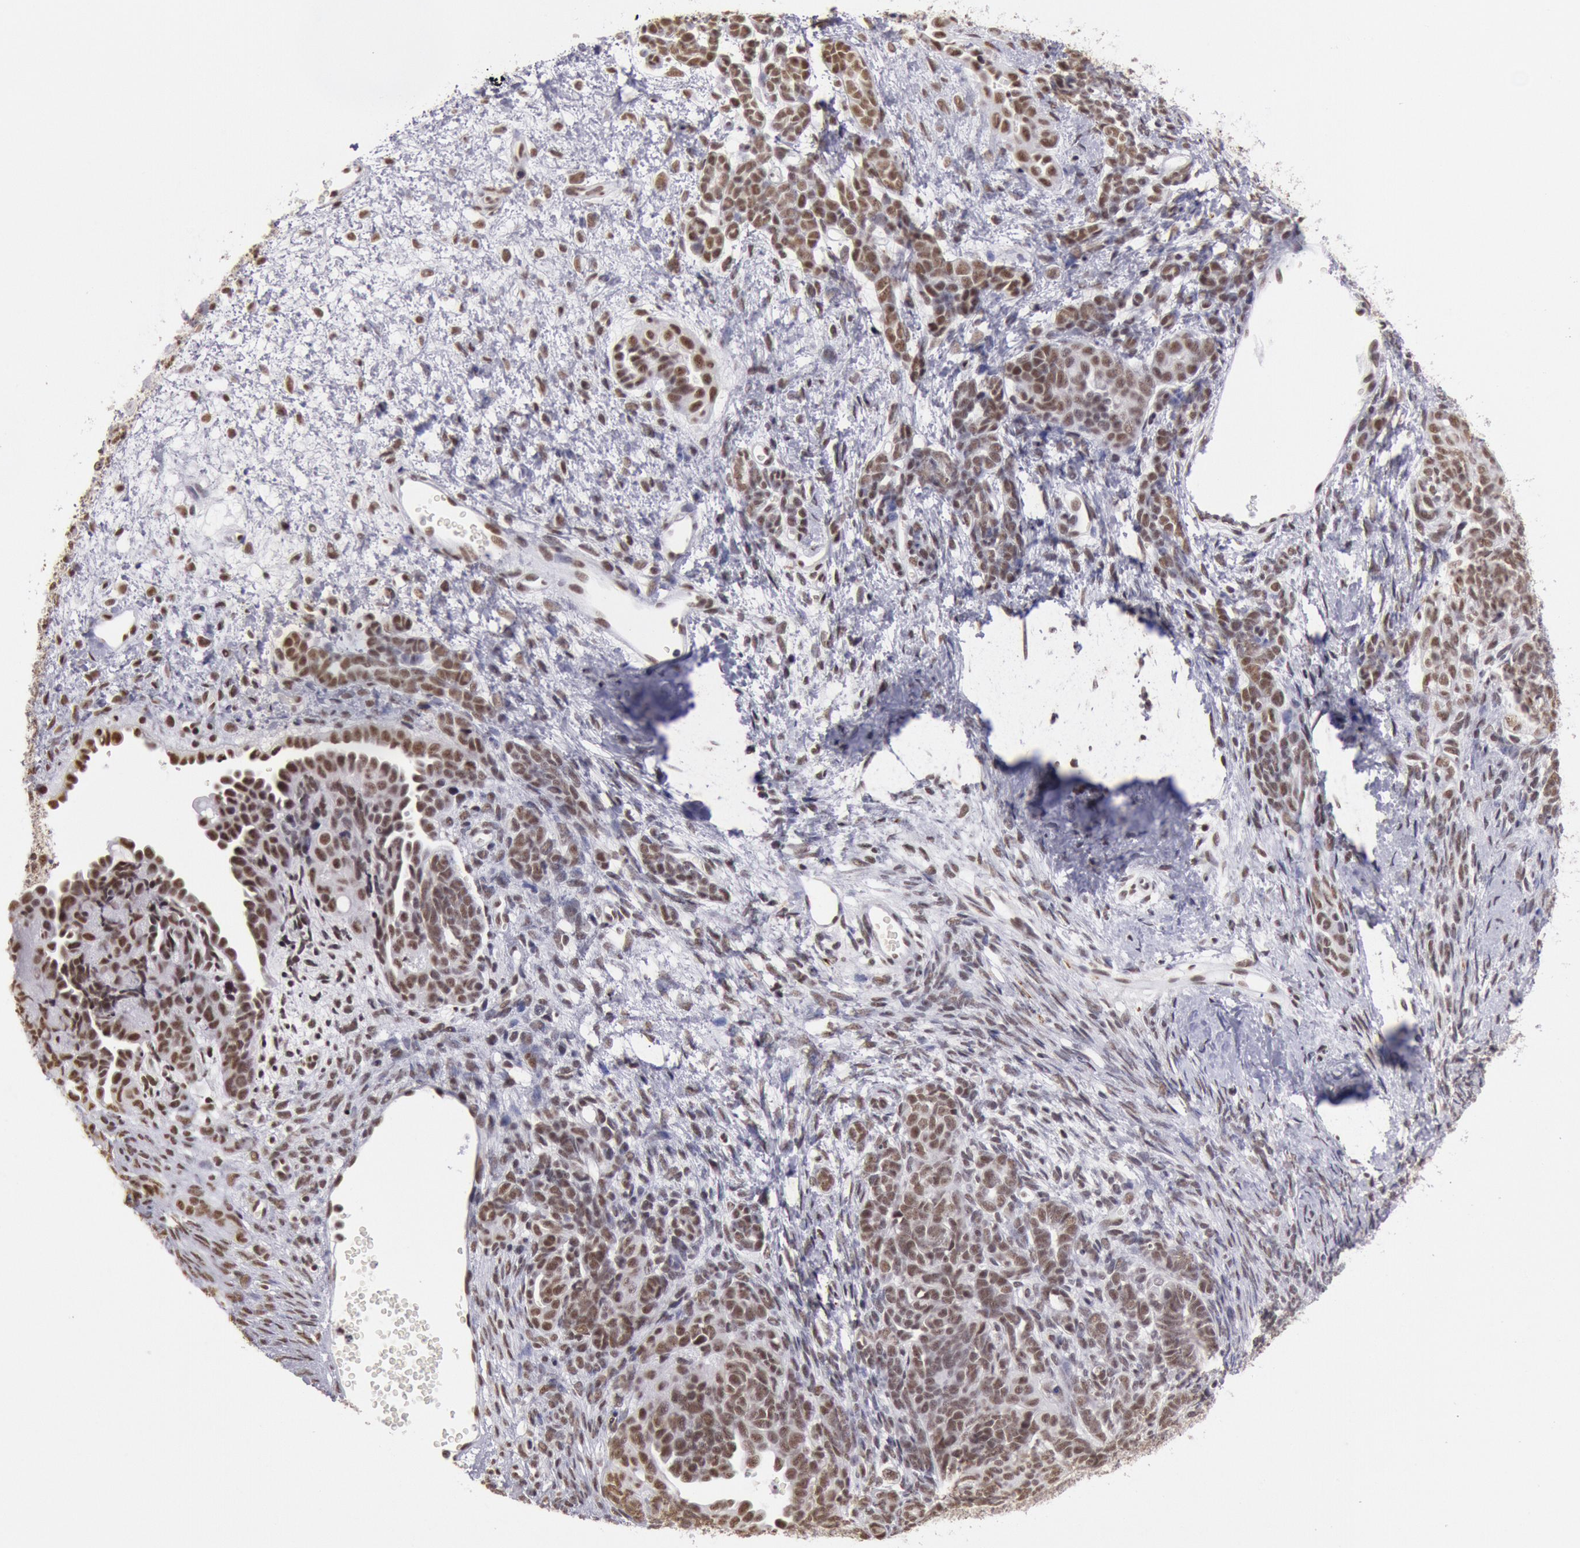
{"staining": {"intensity": "moderate", "quantity": ">75%", "location": "nuclear"}, "tissue": "endometrial cancer", "cell_type": "Tumor cells", "image_type": "cancer", "snomed": [{"axis": "morphology", "description": "Neoplasm, malignant, NOS"}, {"axis": "topography", "description": "Endometrium"}], "caption": "Endometrial cancer (neoplasm (malignant)) tissue shows moderate nuclear expression in about >75% of tumor cells, visualized by immunohistochemistry.", "gene": "SNRPD3", "patient": {"sex": "female", "age": 74}}